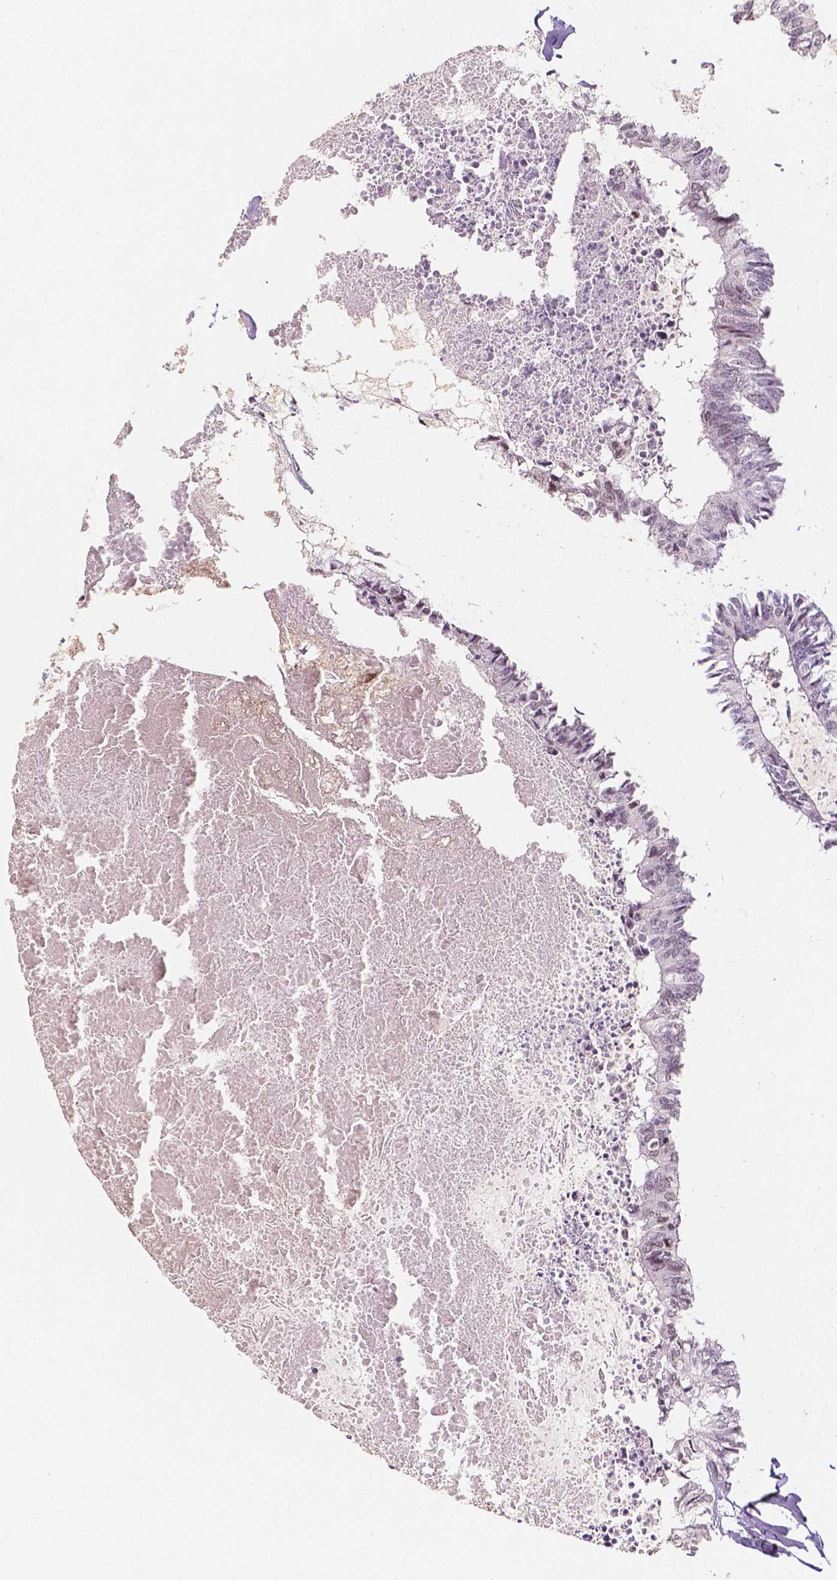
{"staining": {"intensity": "negative", "quantity": "none", "location": "none"}, "tissue": "colorectal cancer", "cell_type": "Tumor cells", "image_type": "cancer", "snomed": [{"axis": "morphology", "description": "Adenocarcinoma, NOS"}, {"axis": "topography", "description": "Colon"}, {"axis": "topography", "description": "Rectum"}], "caption": "Colorectal cancer was stained to show a protein in brown. There is no significant staining in tumor cells. (DAB IHC visualized using brightfield microscopy, high magnification).", "gene": "KDM5B", "patient": {"sex": "male", "age": 57}}